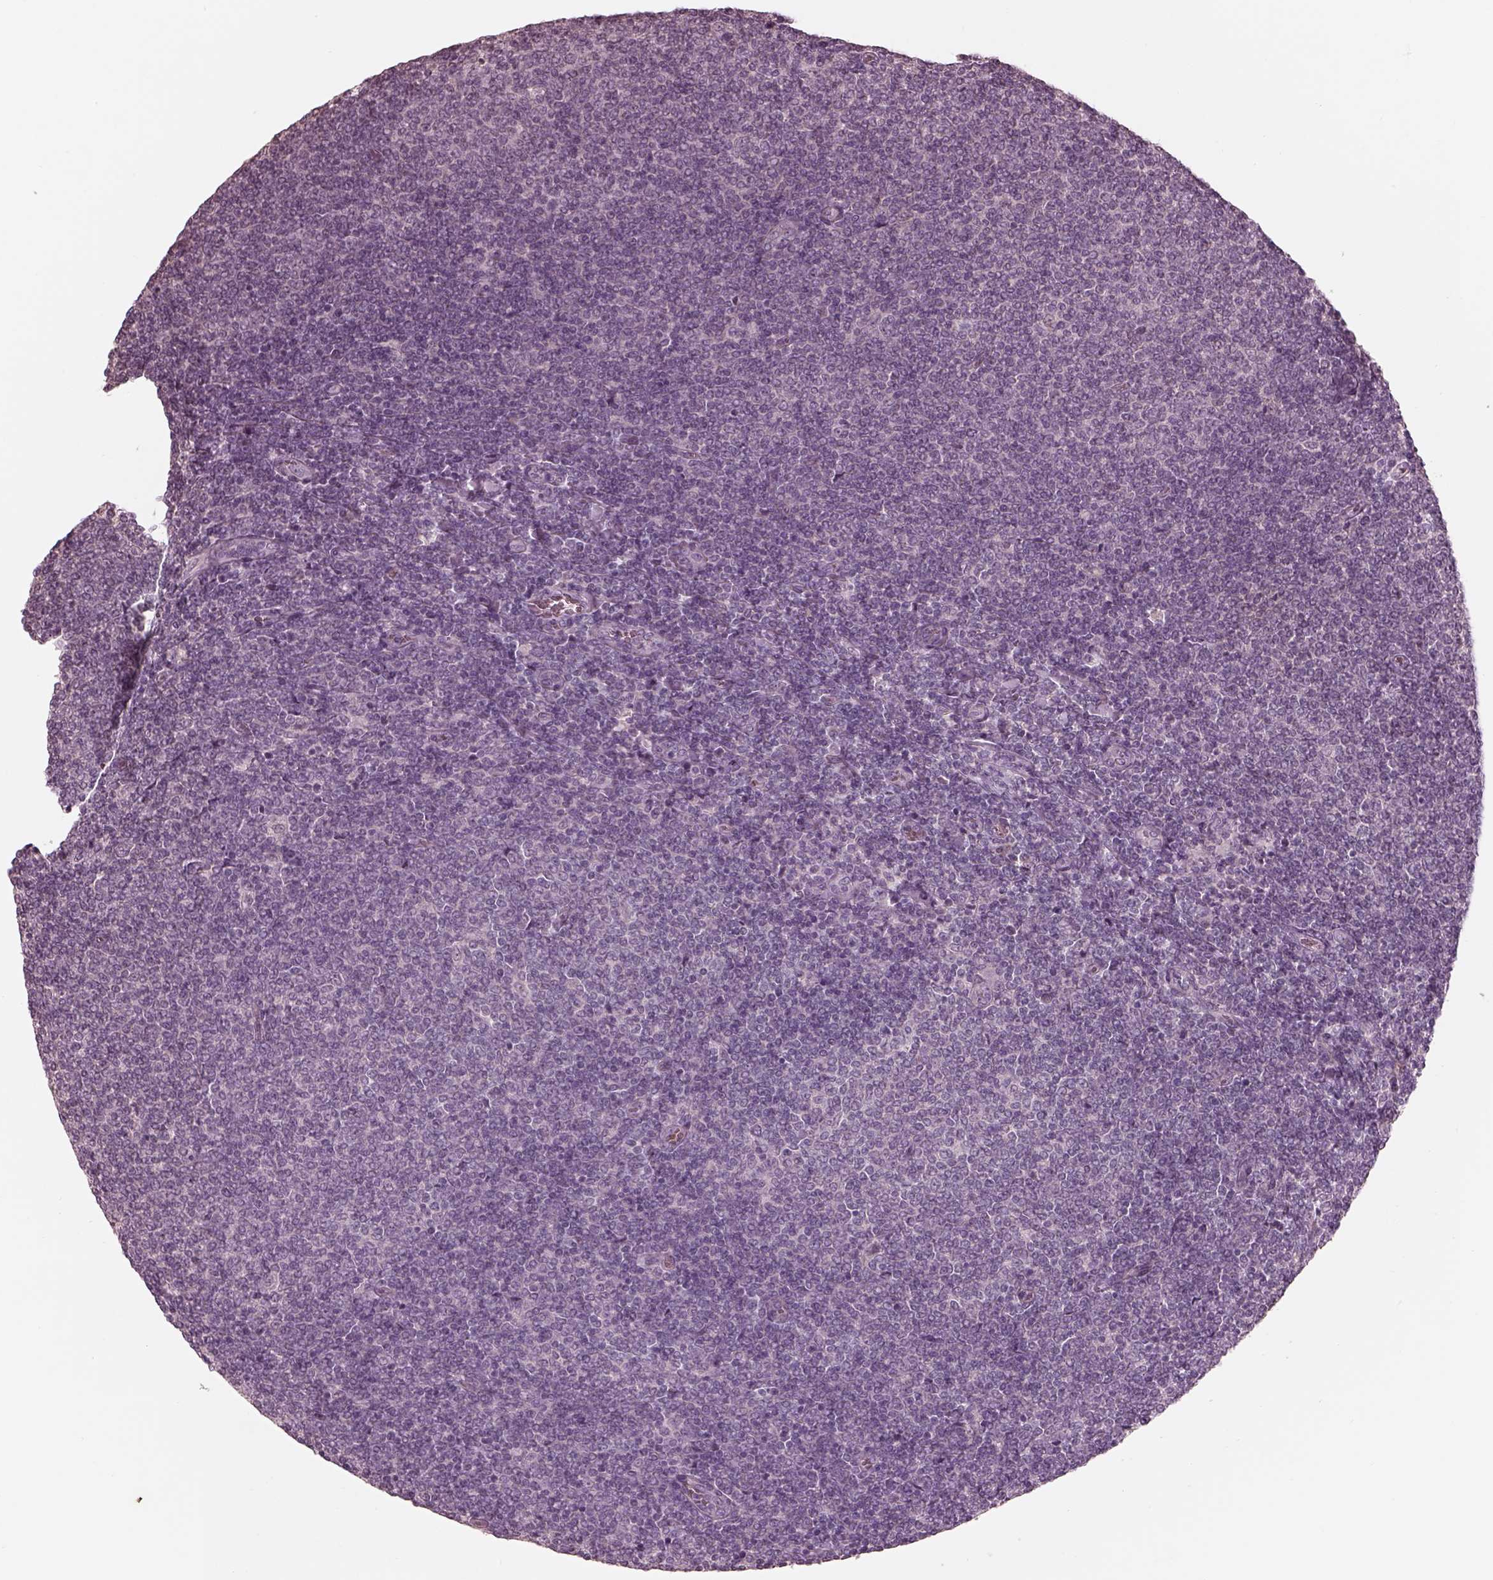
{"staining": {"intensity": "negative", "quantity": "none", "location": "none"}, "tissue": "lymphoma", "cell_type": "Tumor cells", "image_type": "cancer", "snomed": [{"axis": "morphology", "description": "Malignant lymphoma, non-Hodgkin's type, Low grade"}, {"axis": "topography", "description": "Lymph node"}], "caption": "Immunohistochemistry histopathology image of human lymphoma stained for a protein (brown), which exhibits no staining in tumor cells. (DAB immunohistochemistry, high magnification).", "gene": "ANKLE1", "patient": {"sex": "male", "age": 52}}